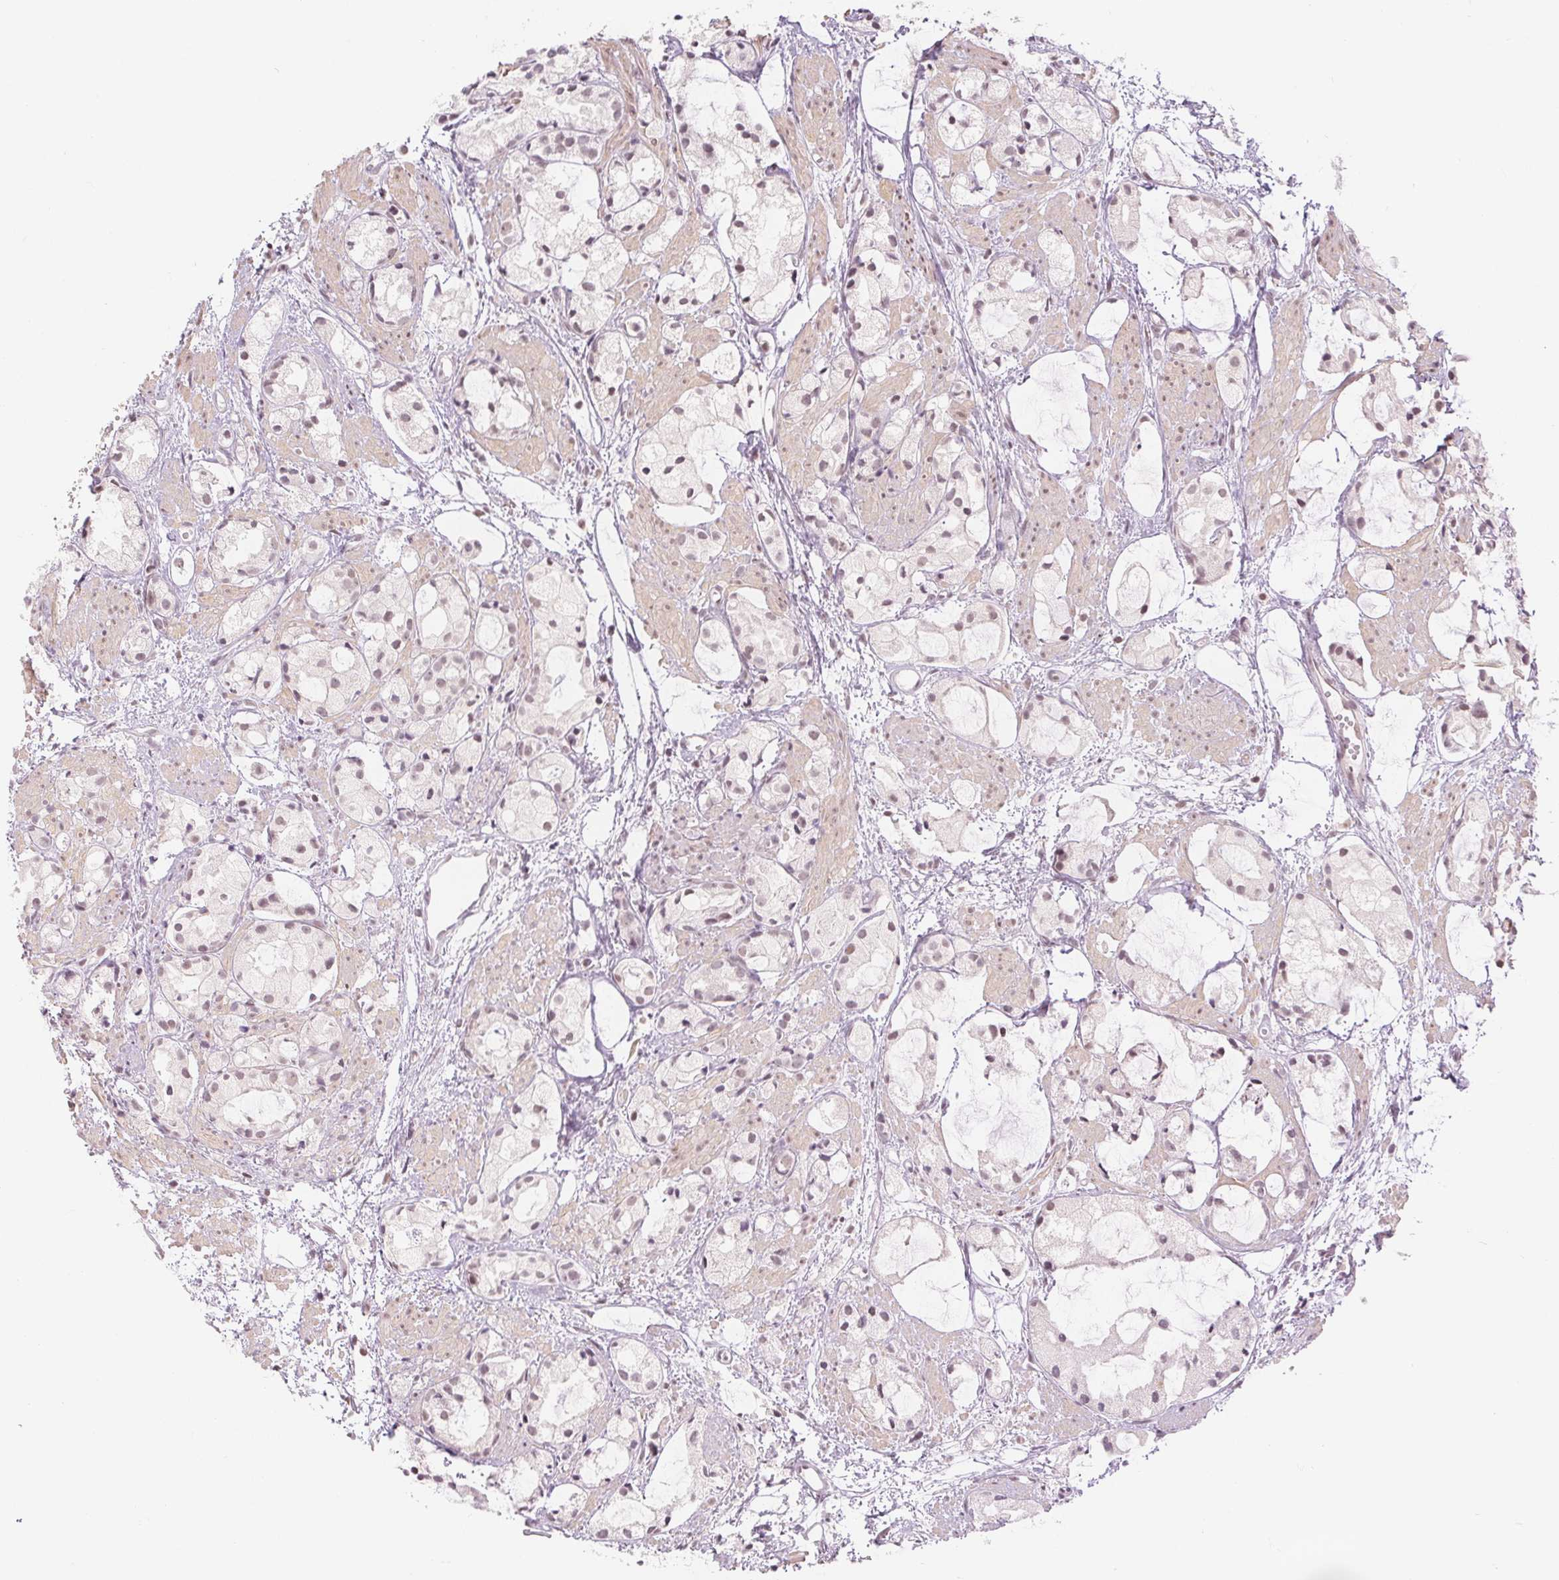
{"staining": {"intensity": "weak", "quantity": "25%-75%", "location": "nuclear"}, "tissue": "prostate cancer", "cell_type": "Tumor cells", "image_type": "cancer", "snomed": [{"axis": "morphology", "description": "Adenocarcinoma, High grade"}, {"axis": "topography", "description": "Prostate"}], "caption": "DAB immunohistochemical staining of human prostate high-grade adenocarcinoma shows weak nuclear protein positivity in about 25%-75% of tumor cells.", "gene": "DEK", "patient": {"sex": "male", "age": 85}}